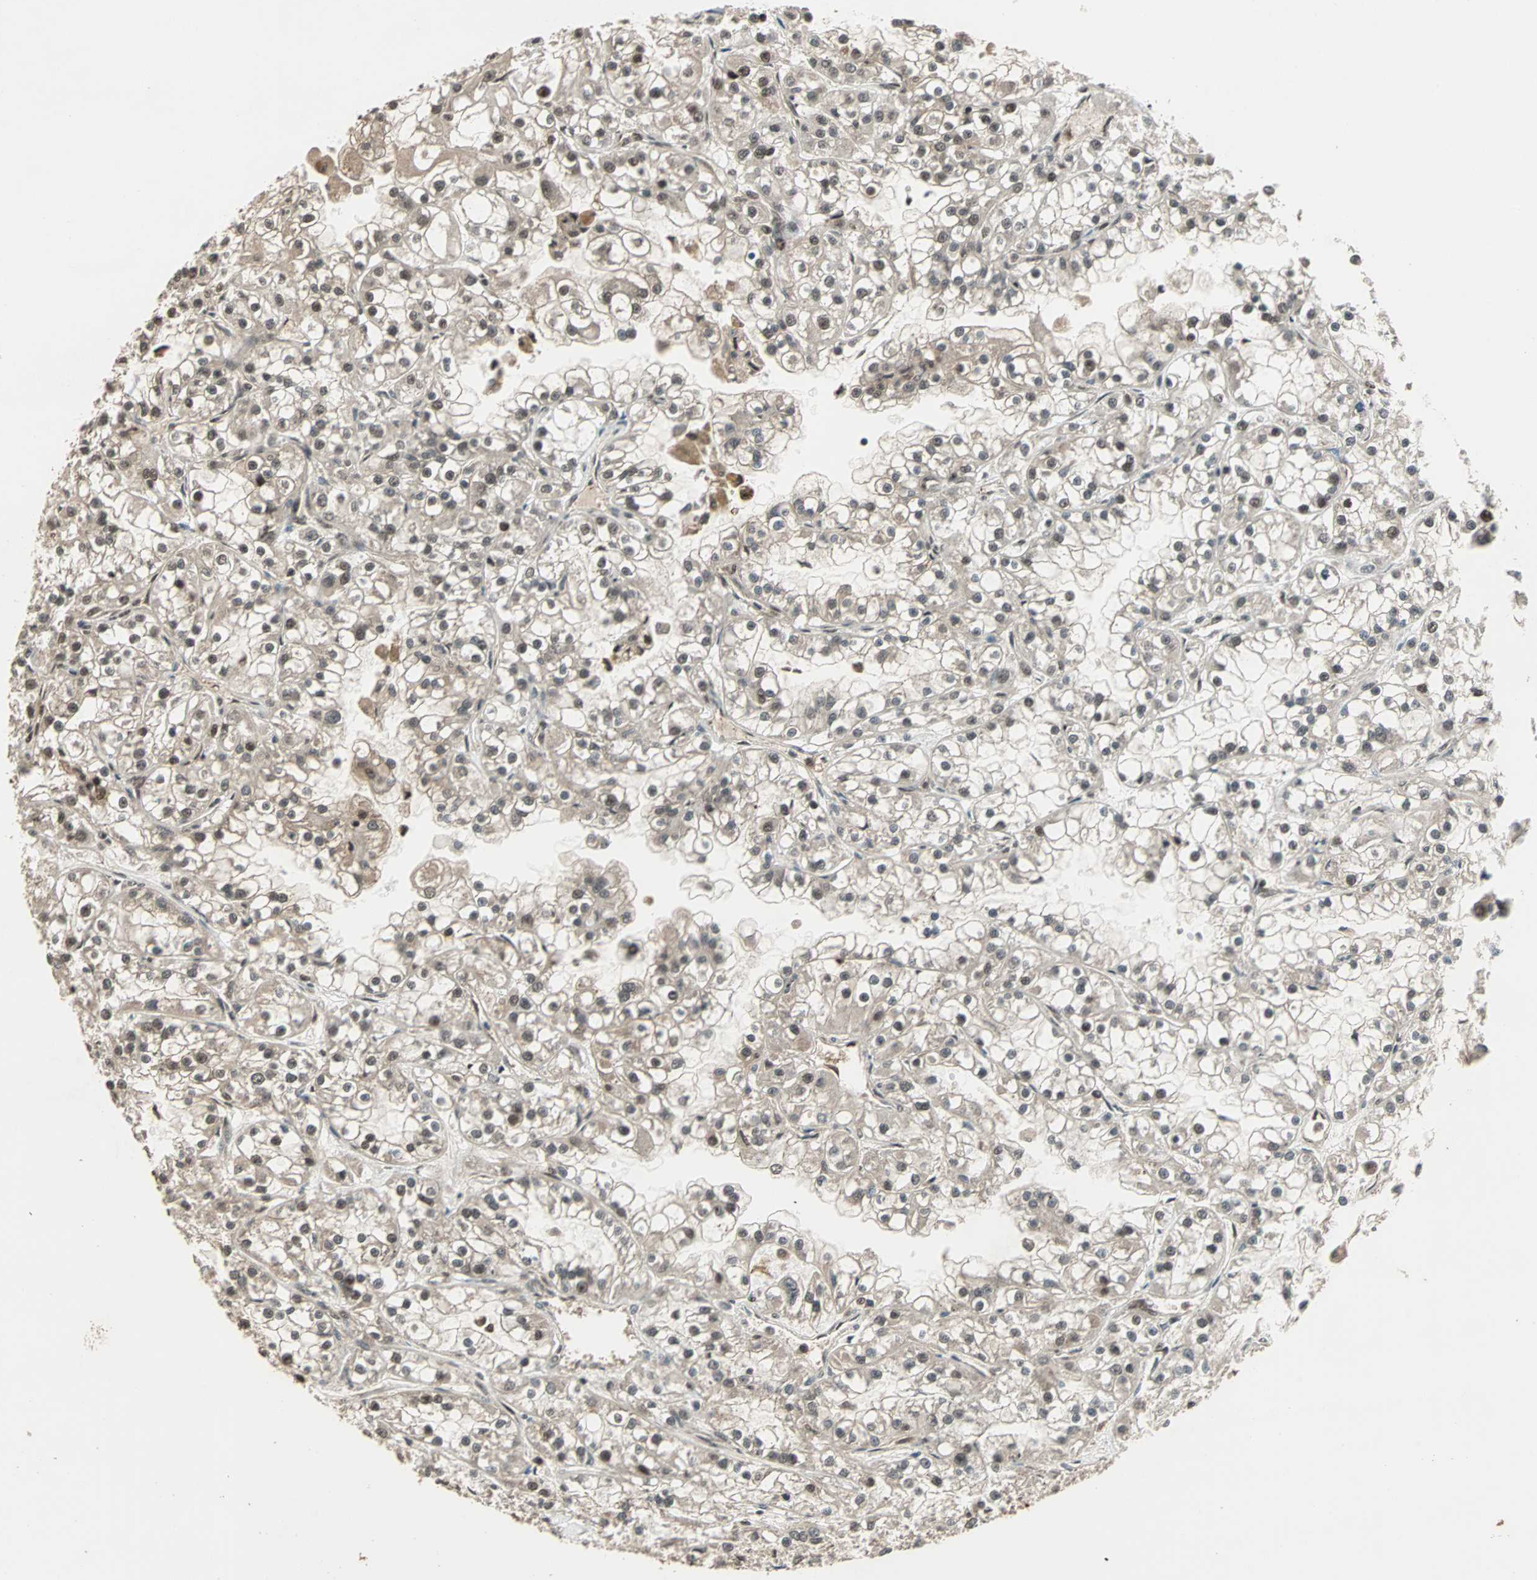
{"staining": {"intensity": "moderate", "quantity": "25%-75%", "location": "nuclear"}, "tissue": "renal cancer", "cell_type": "Tumor cells", "image_type": "cancer", "snomed": [{"axis": "morphology", "description": "Adenocarcinoma, NOS"}, {"axis": "topography", "description": "Kidney"}], "caption": "Immunohistochemistry (IHC) of human adenocarcinoma (renal) demonstrates medium levels of moderate nuclear positivity in about 25%-75% of tumor cells.", "gene": "ZNF701", "patient": {"sex": "female", "age": 52}}